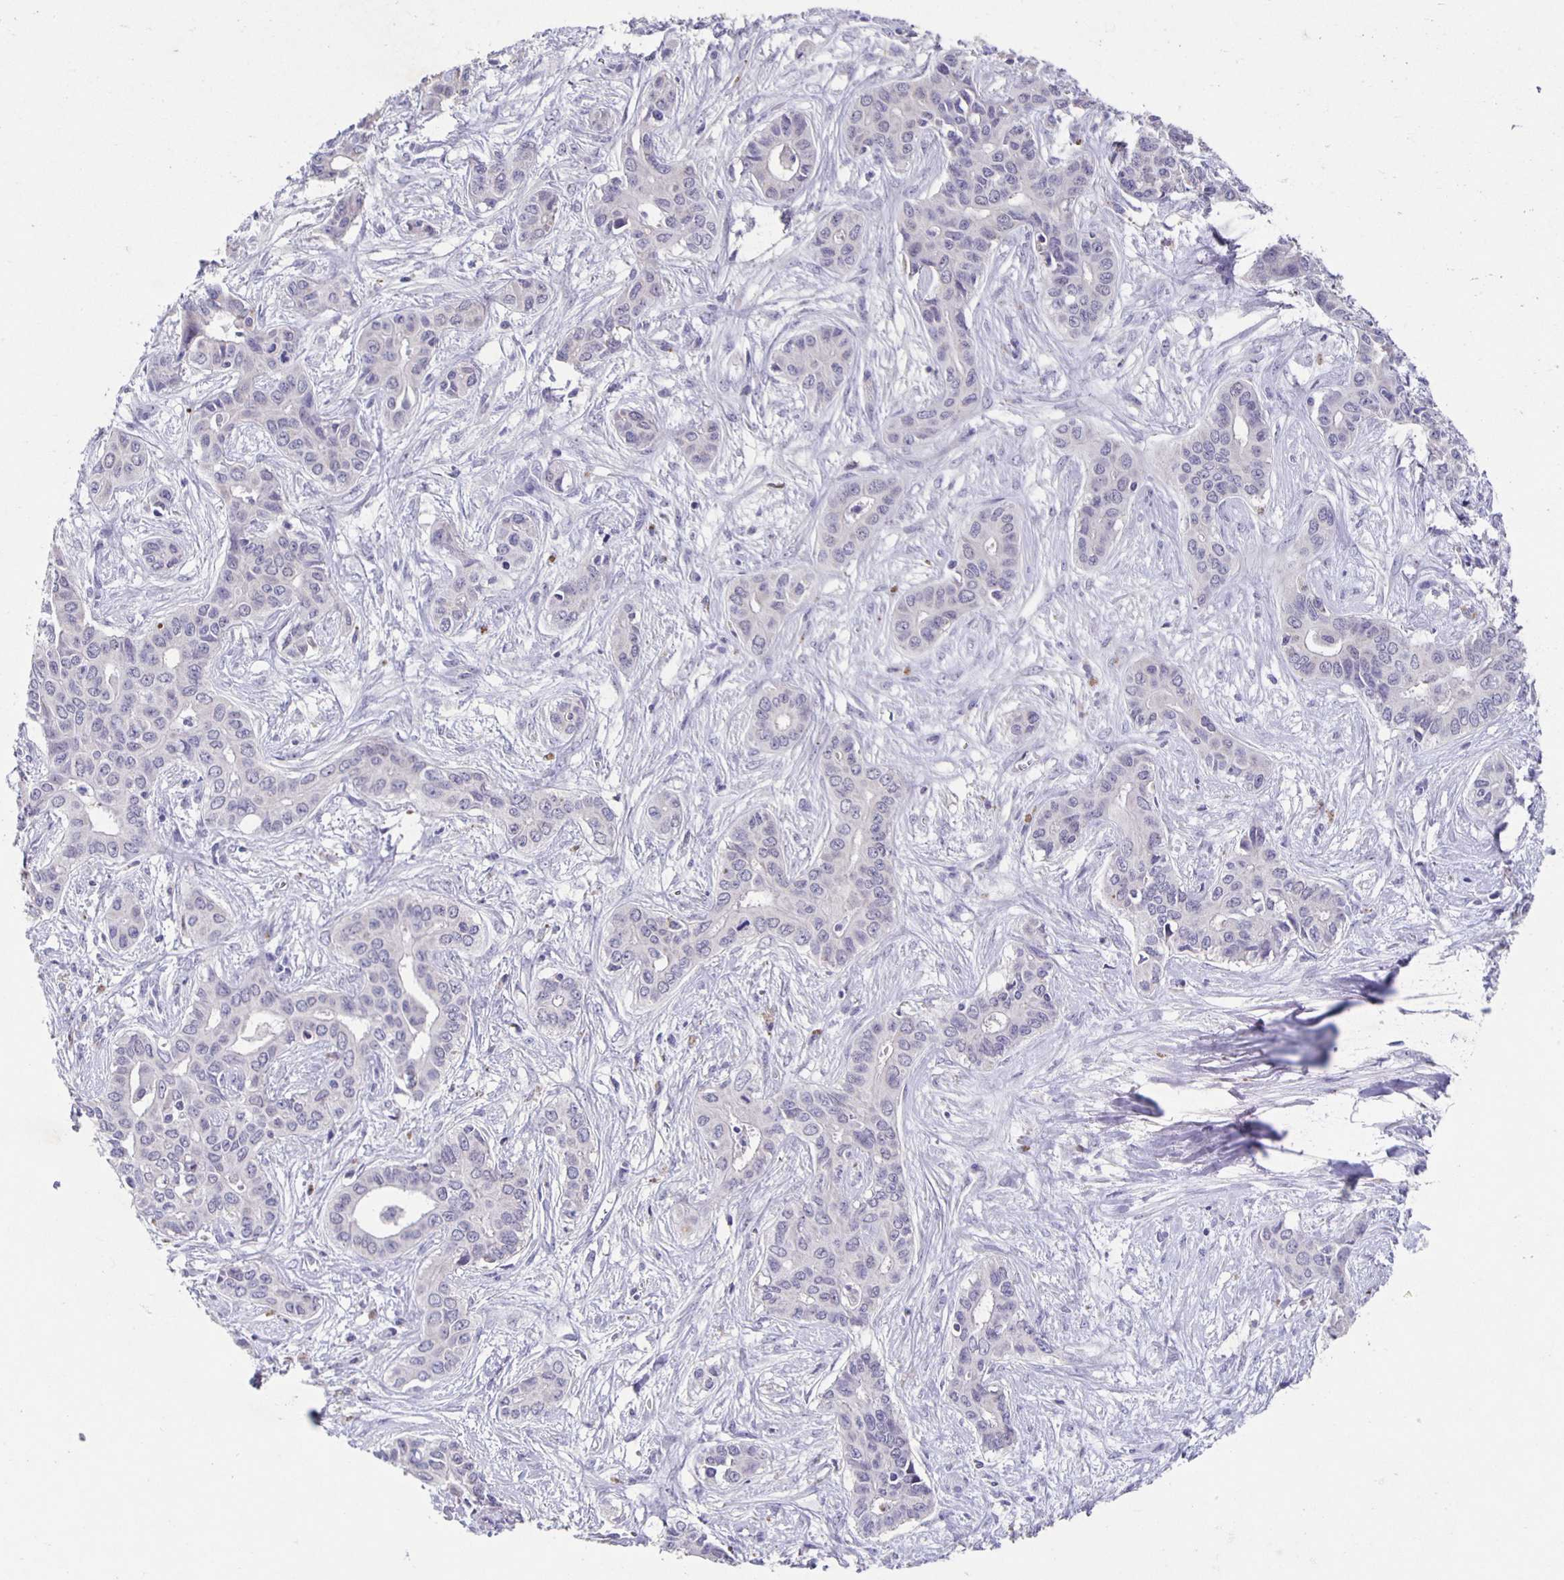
{"staining": {"intensity": "negative", "quantity": "none", "location": "none"}, "tissue": "liver cancer", "cell_type": "Tumor cells", "image_type": "cancer", "snomed": [{"axis": "morphology", "description": "Cholangiocarcinoma"}, {"axis": "topography", "description": "Liver"}], "caption": "DAB (3,3'-diaminobenzidine) immunohistochemical staining of human liver cancer (cholangiocarcinoma) exhibits no significant expression in tumor cells.", "gene": "CARNS1", "patient": {"sex": "female", "age": 65}}